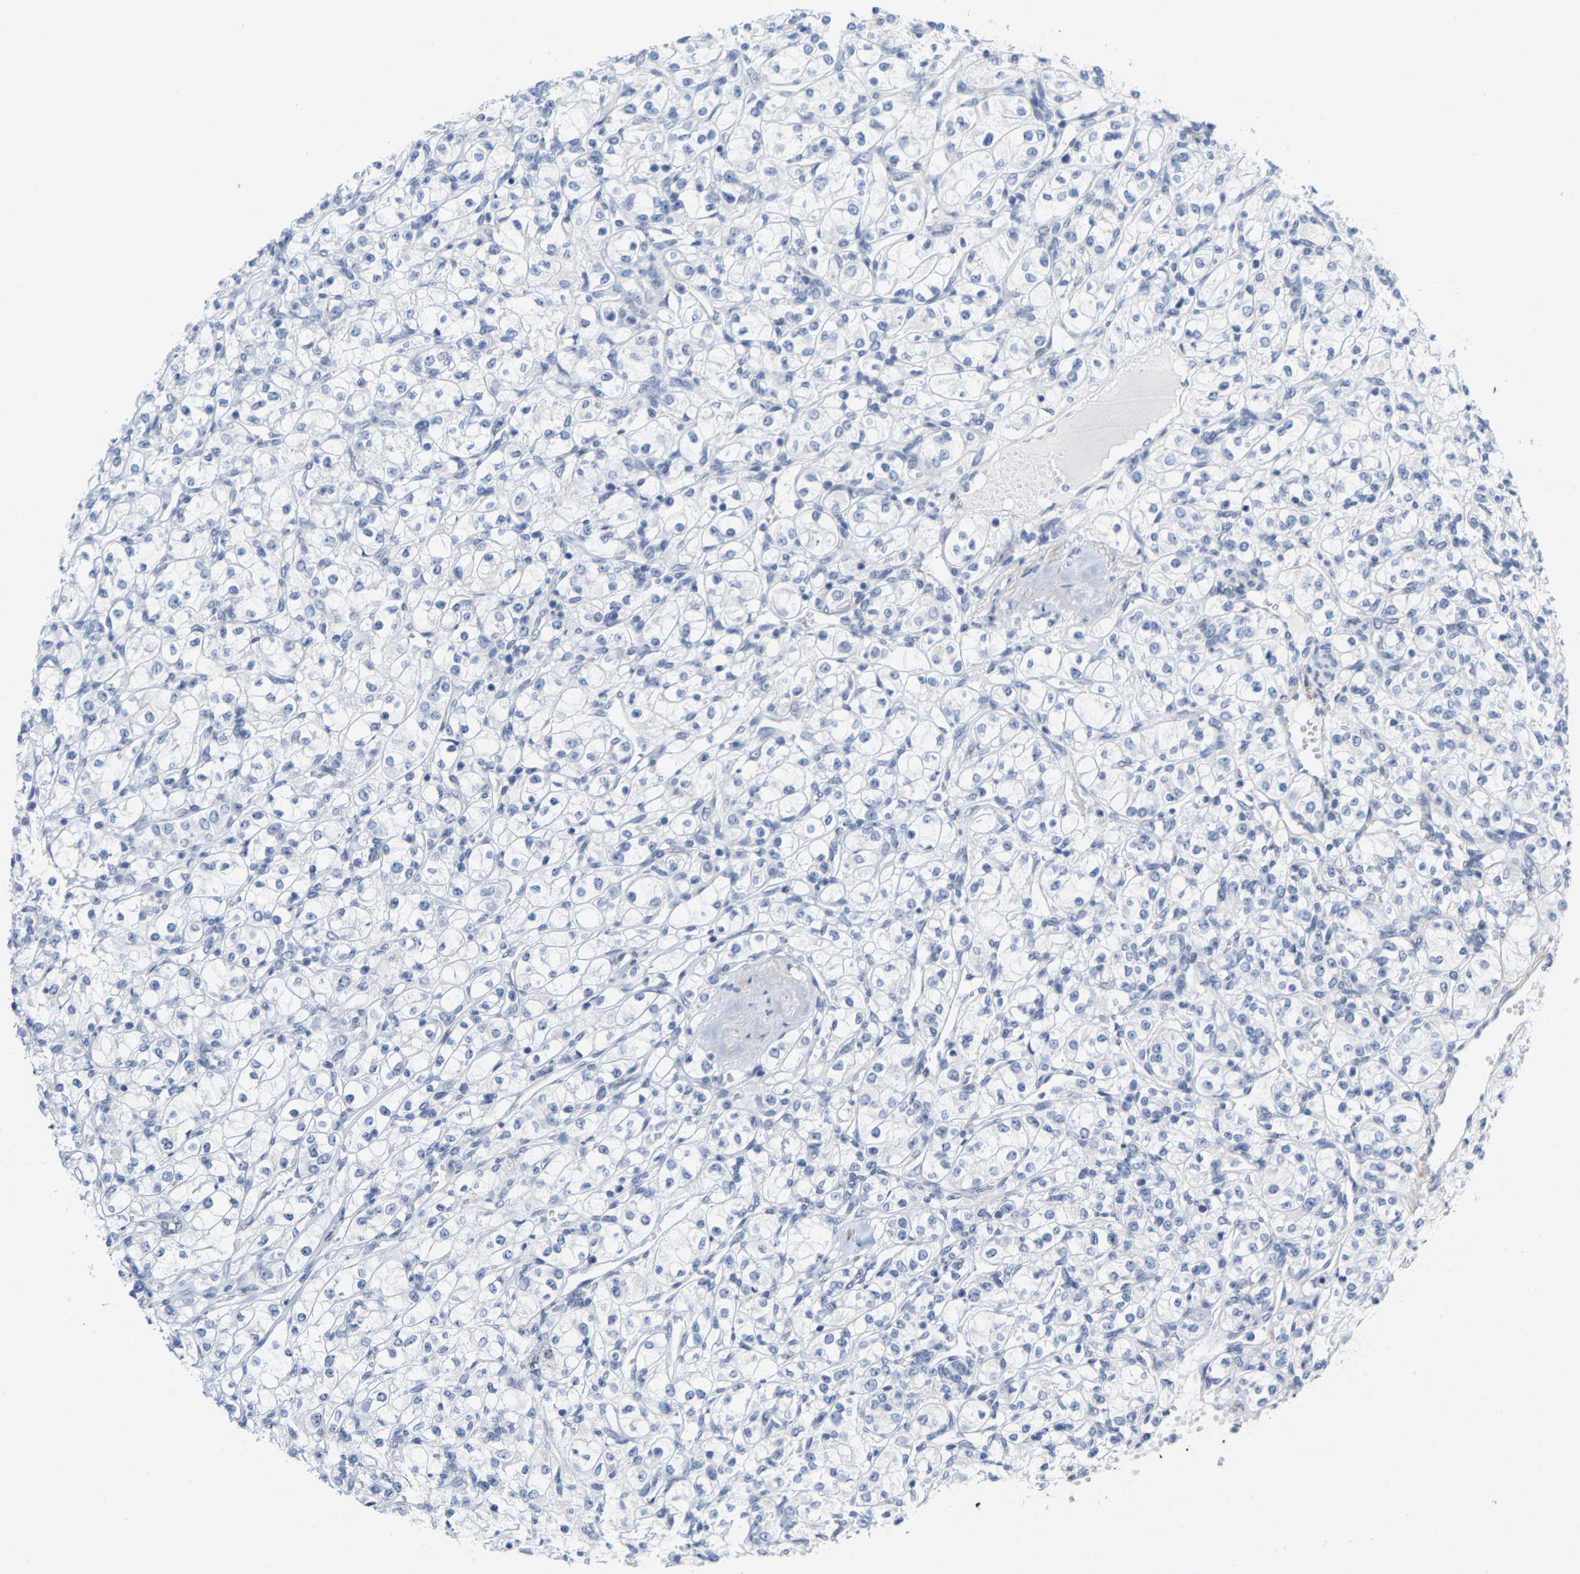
{"staining": {"intensity": "negative", "quantity": "none", "location": "none"}, "tissue": "renal cancer", "cell_type": "Tumor cells", "image_type": "cancer", "snomed": [{"axis": "morphology", "description": "Adenocarcinoma, NOS"}, {"axis": "topography", "description": "Kidney"}], "caption": "An image of human renal cancer is negative for staining in tumor cells.", "gene": "FAM180A", "patient": {"sex": "male", "age": 77}}